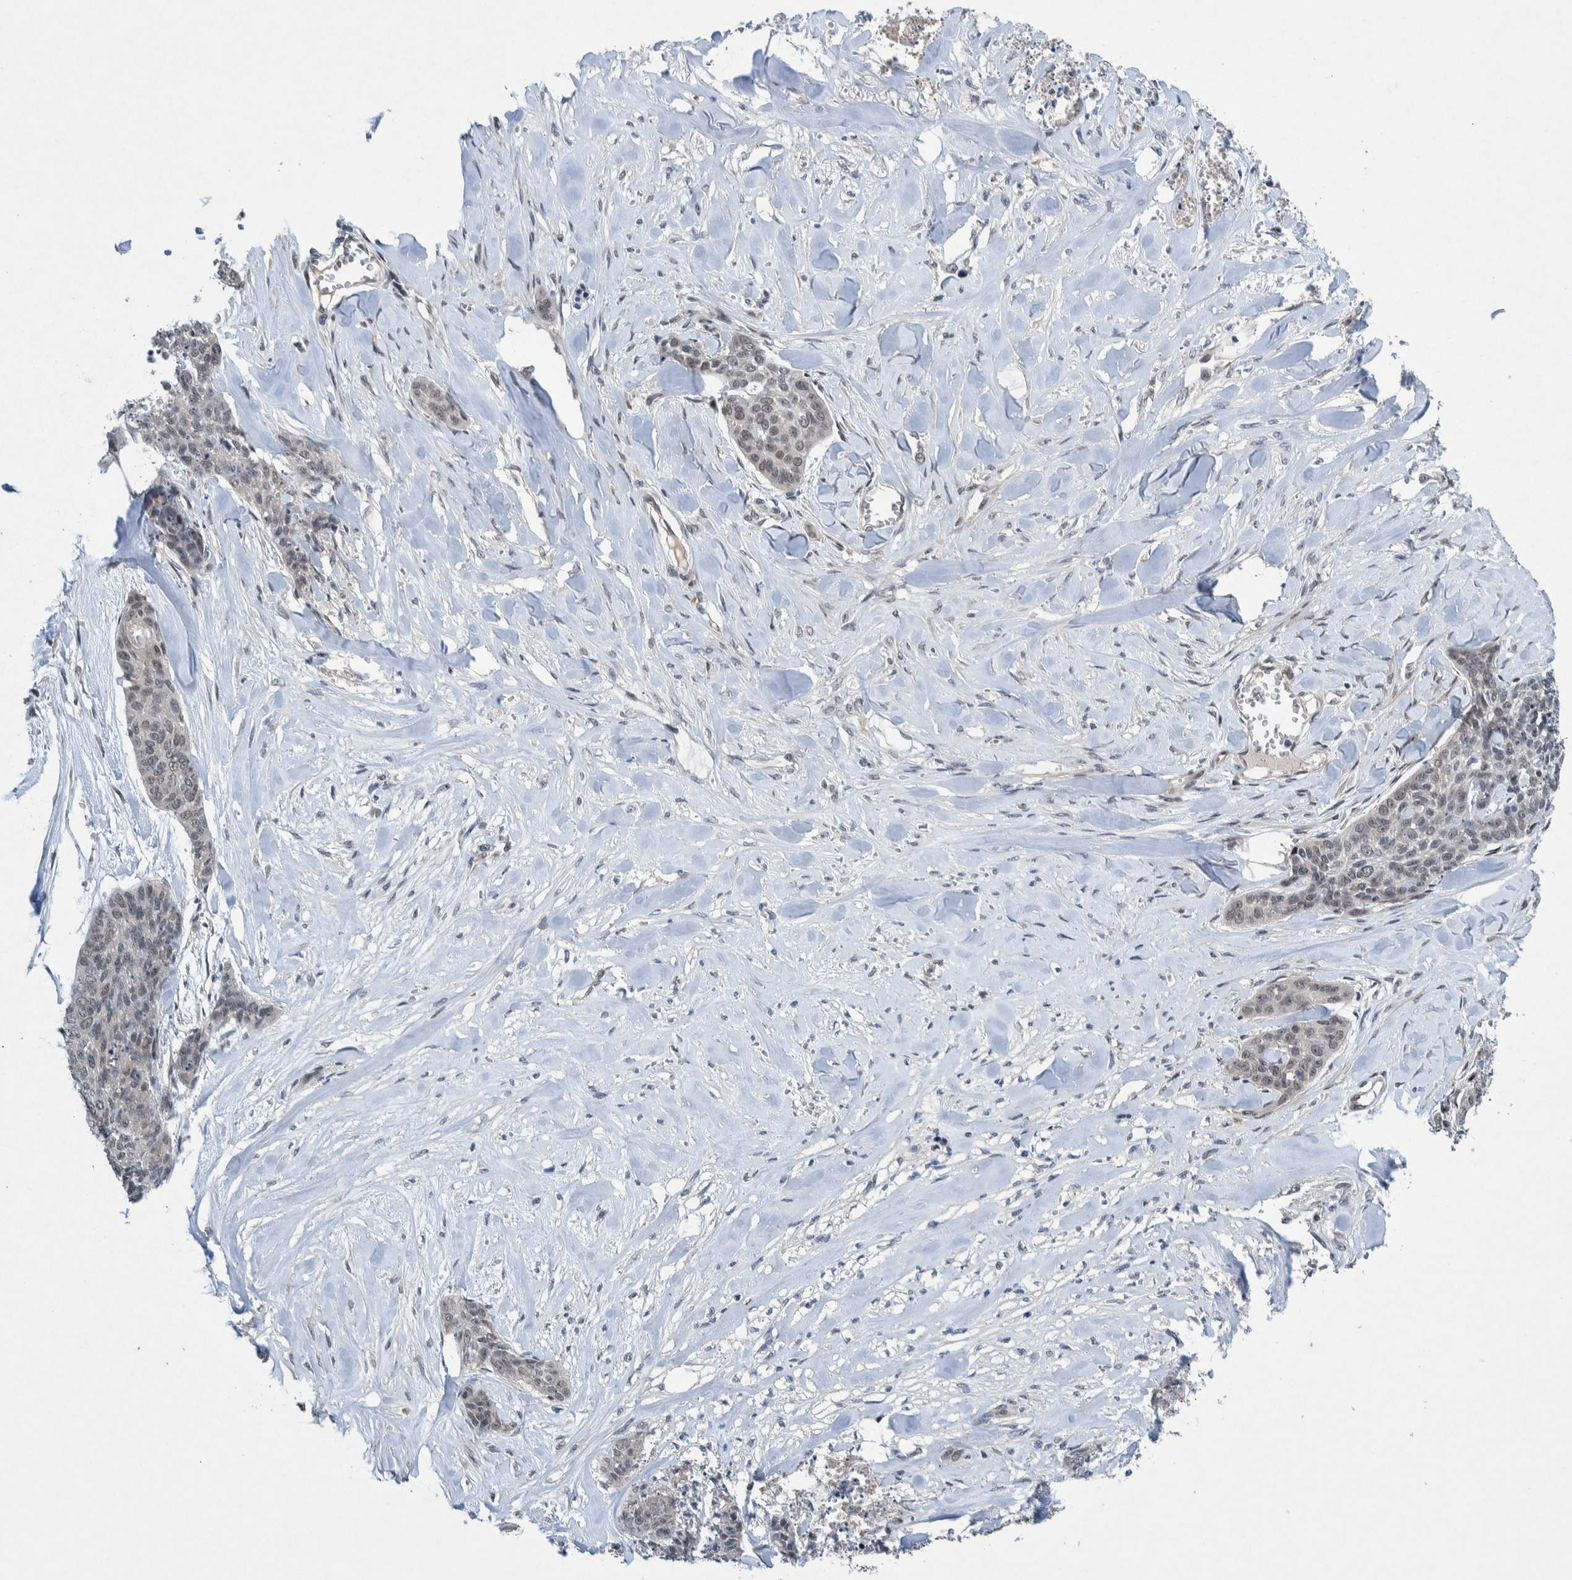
{"staining": {"intensity": "weak", "quantity": ">75%", "location": "nuclear"}, "tissue": "skin cancer", "cell_type": "Tumor cells", "image_type": "cancer", "snomed": [{"axis": "morphology", "description": "Basal cell carcinoma"}, {"axis": "topography", "description": "Skin"}], "caption": "There is low levels of weak nuclear staining in tumor cells of skin basal cell carcinoma, as demonstrated by immunohistochemical staining (brown color).", "gene": "ESRP1", "patient": {"sex": "female", "age": 64}}